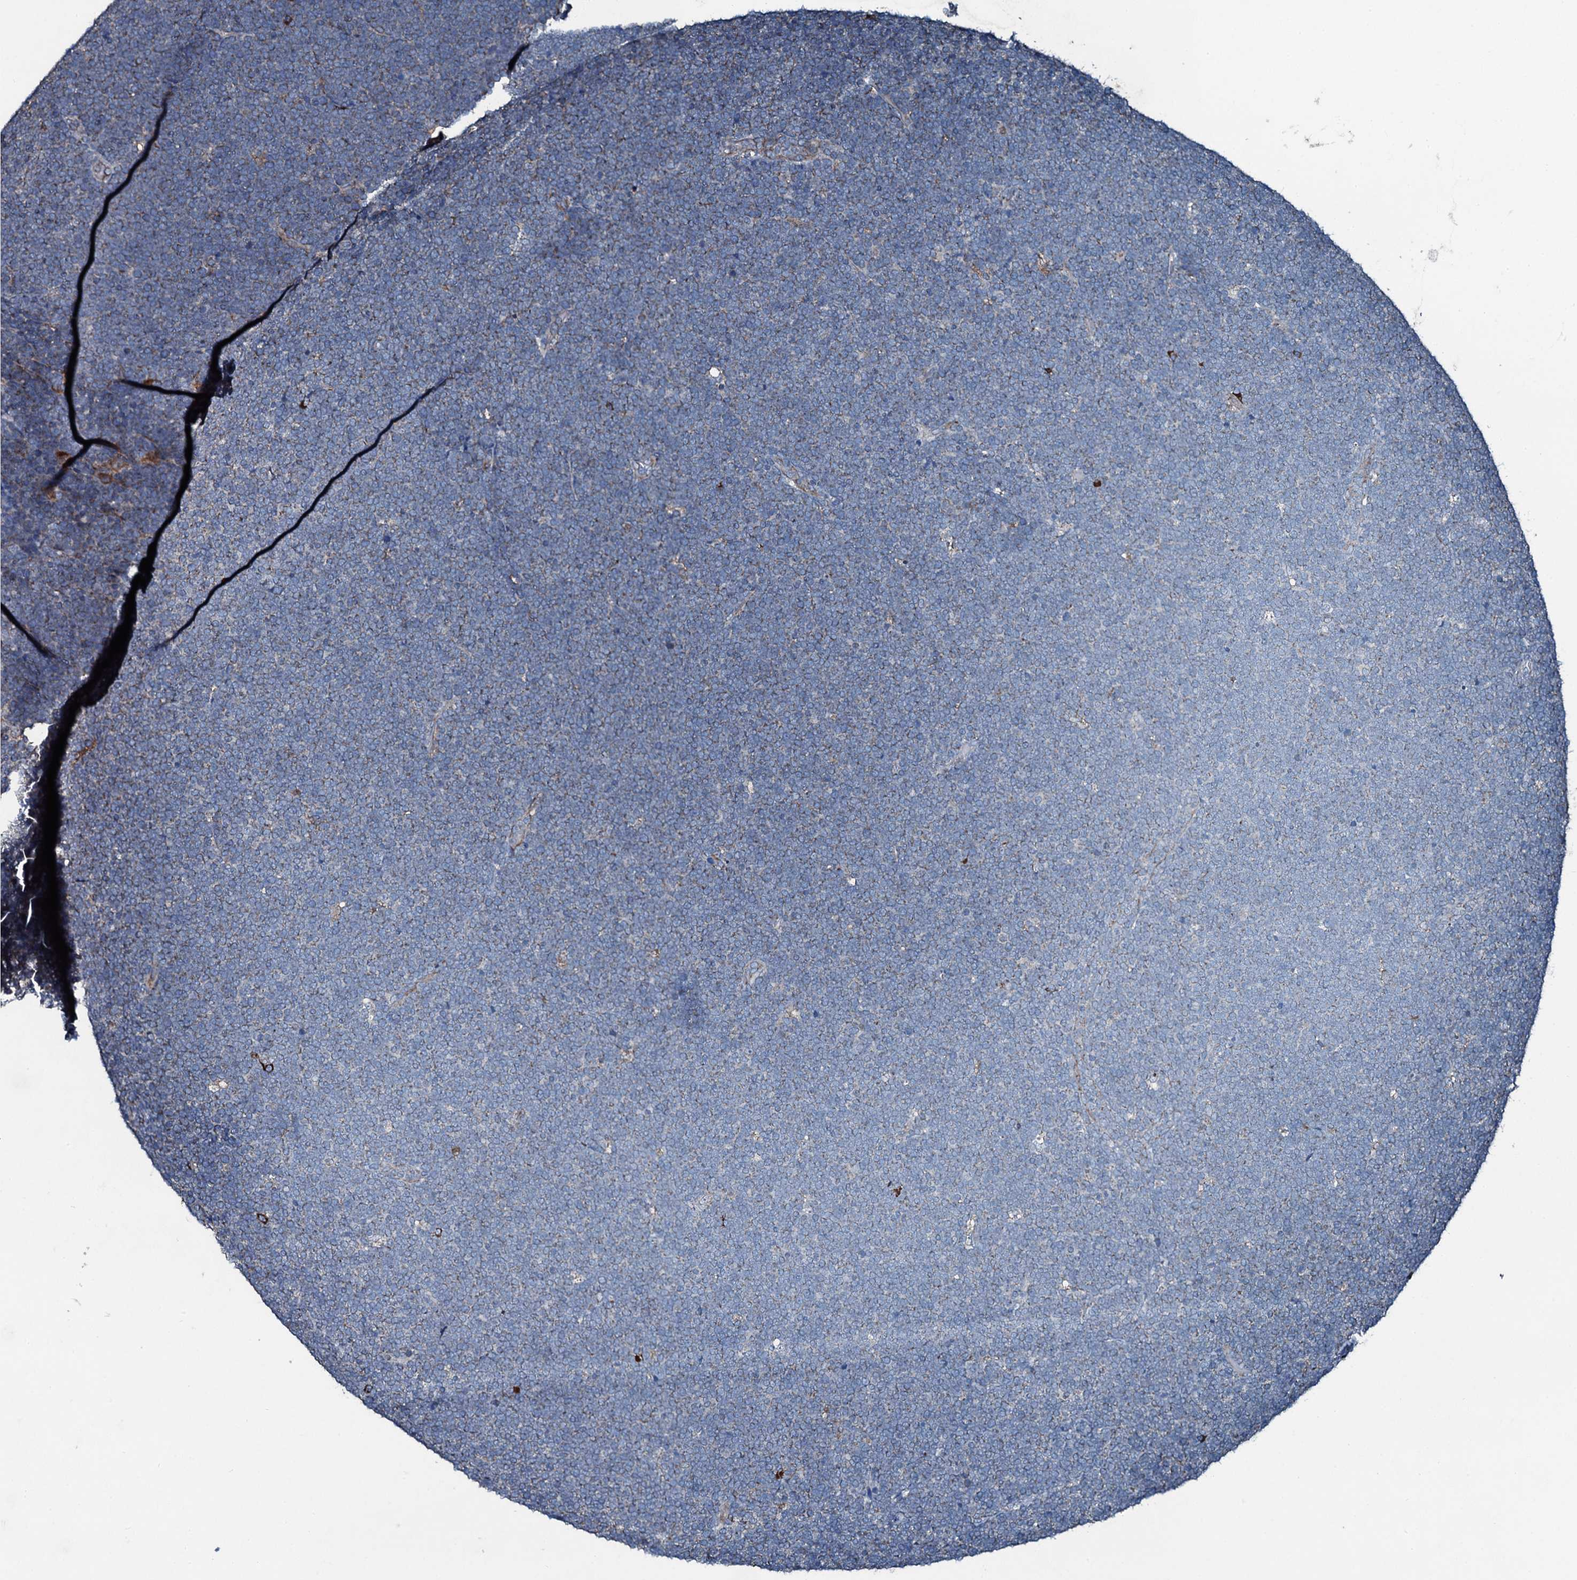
{"staining": {"intensity": "negative", "quantity": "none", "location": "none"}, "tissue": "lymphoma", "cell_type": "Tumor cells", "image_type": "cancer", "snomed": [{"axis": "morphology", "description": "Malignant lymphoma, non-Hodgkin's type, High grade"}, {"axis": "topography", "description": "Lymph node"}], "caption": "DAB (3,3'-diaminobenzidine) immunohistochemical staining of human malignant lymphoma, non-Hodgkin's type (high-grade) shows no significant positivity in tumor cells. (Brightfield microscopy of DAB (3,3'-diaminobenzidine) immunohistochemistry (IHC) at high magnification).", "gene": "ACSS3", "patient": {"sex": "male", "age": 13}}